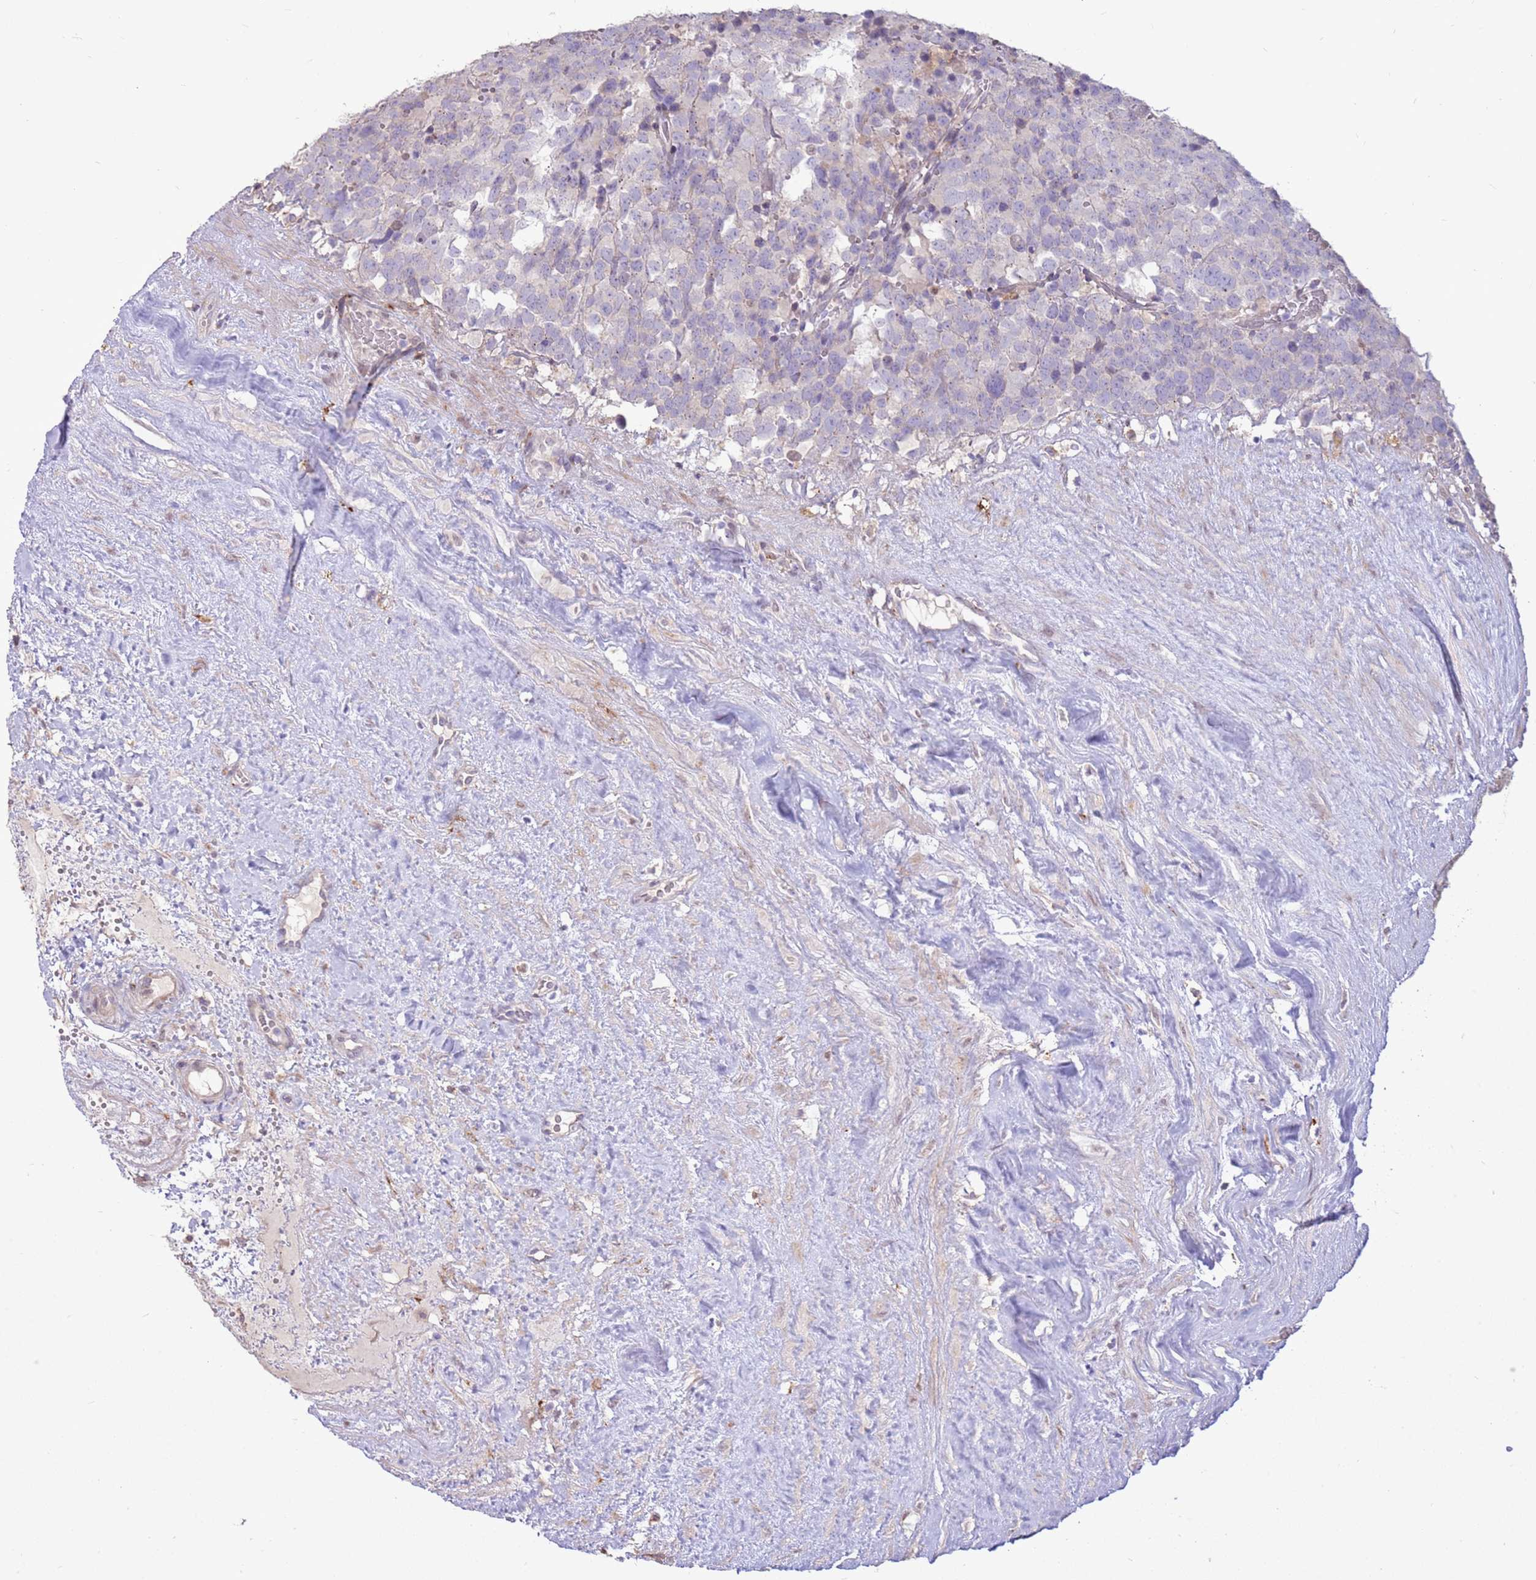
{"staining": {"intensity": "negative", "quantity": "none", "location": "none"}, "tissue": "testis cancer", "cell_type": "Tumor cells", "image_type": "cancer", "snomed": [{"axis": "morphology", "description": "Seminoma, NOS"}, {"axis": "topography", "description": "Testis"}], "caption": "Tumor cells show no significant expression in testis cancer.", "gene": "LGI4", "patient": {"sex": "male", "age": 71}}